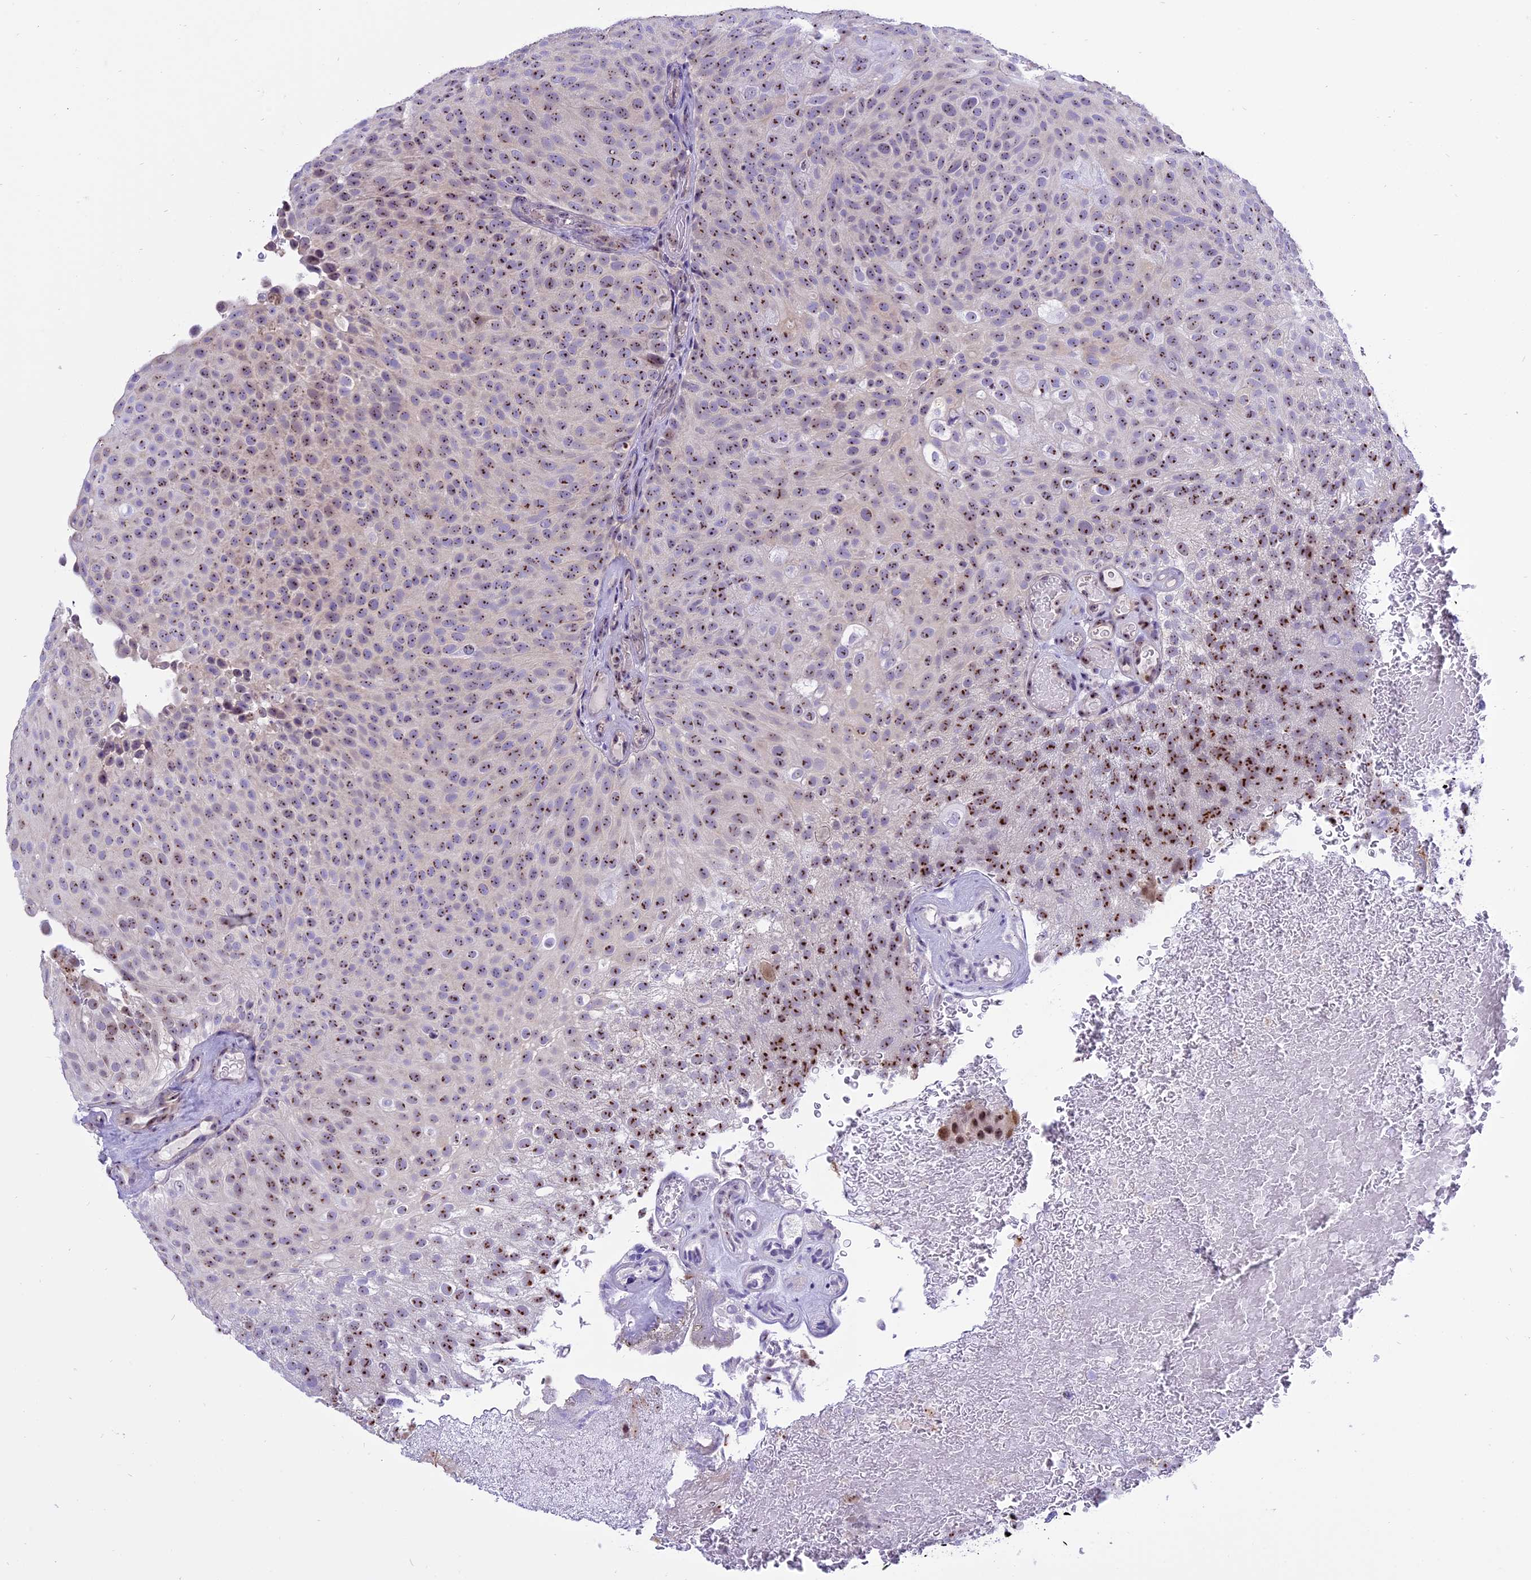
{"staining": {"intensity": "moderate", "quantity": ">75%", "location": "nuclear"}, "tissue": "urothelial cancer", "cell_type": "Tumor cells", "image_type": "cancer", "snomed": [{"axis": "morphology", "description": "Urothelial carcinoma, Low grade"}, {"axis": "topography", "description": "Urinary bladder"}], "caption": "Urothelial carcinoma (low-grade) stained with a brown dye demonstrates moderate nuclear positive positivity in about >75% of tumor cells.", "gene": "TBL3", "patient": {"sex": "male", "age": 78}}